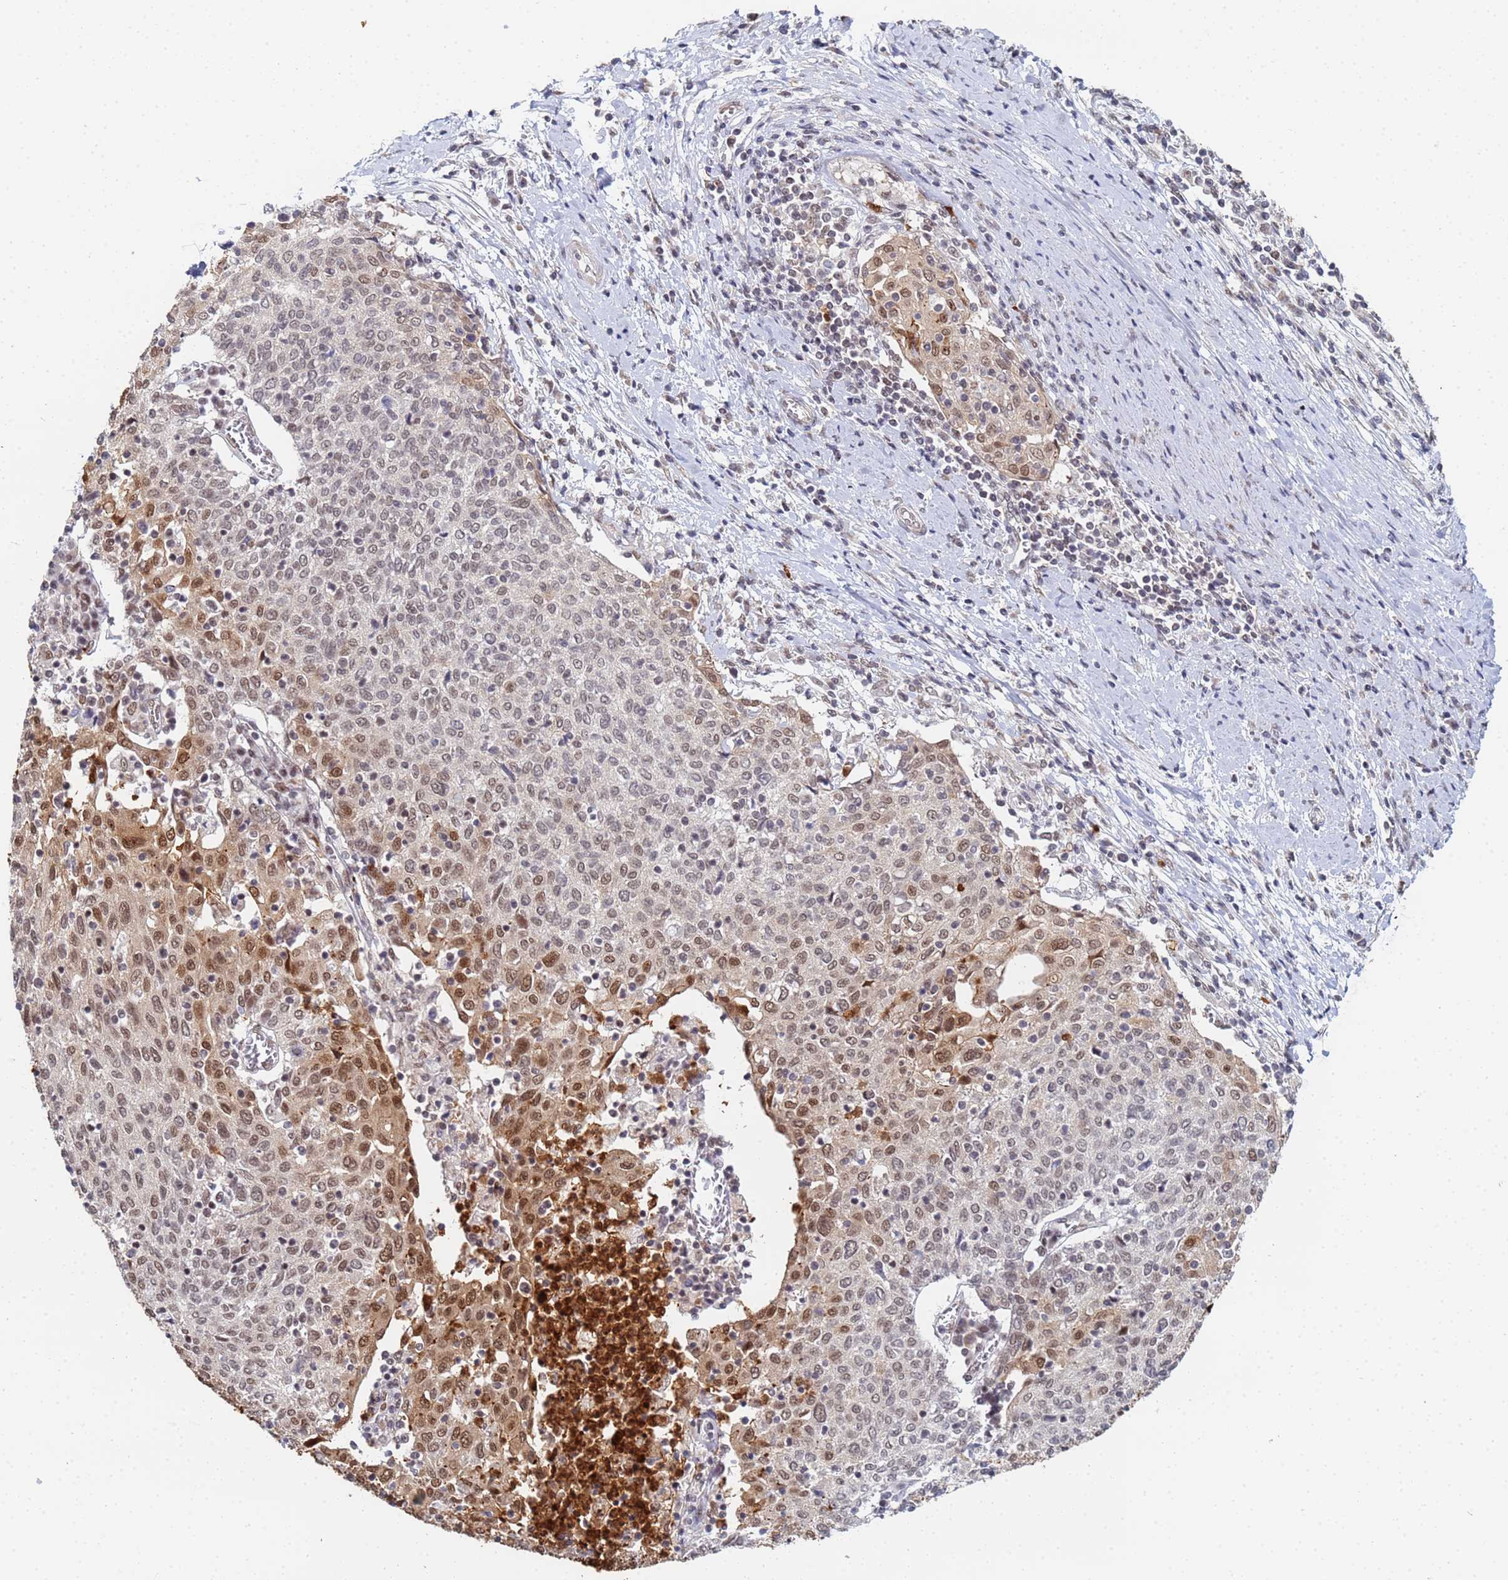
{"staining": {"intensity": "moderate", "quantity": "25%-75%", "location": "cytoplasmic/membranous,nuclear"}, "tissue": "cervical cancer", "cell_type": "Tumor cells", "image_type": "cancer", "snomed": [{"axis": "morphology", "description": "Squamous cell carcinoma, NOS"}, {"axis": "topography", "description": "Cervix"}], "caption": "A brown stain highlights moderate cytoplasmic/membranous and nuclear staining of a protein in squamous cell carcinoma (cervical) tumor cells. (DAB IHC, brown staining for protein, blue staining for nuclei).", "gene": "MTCL1", "patient": {"sex": "female", "age": 52}}